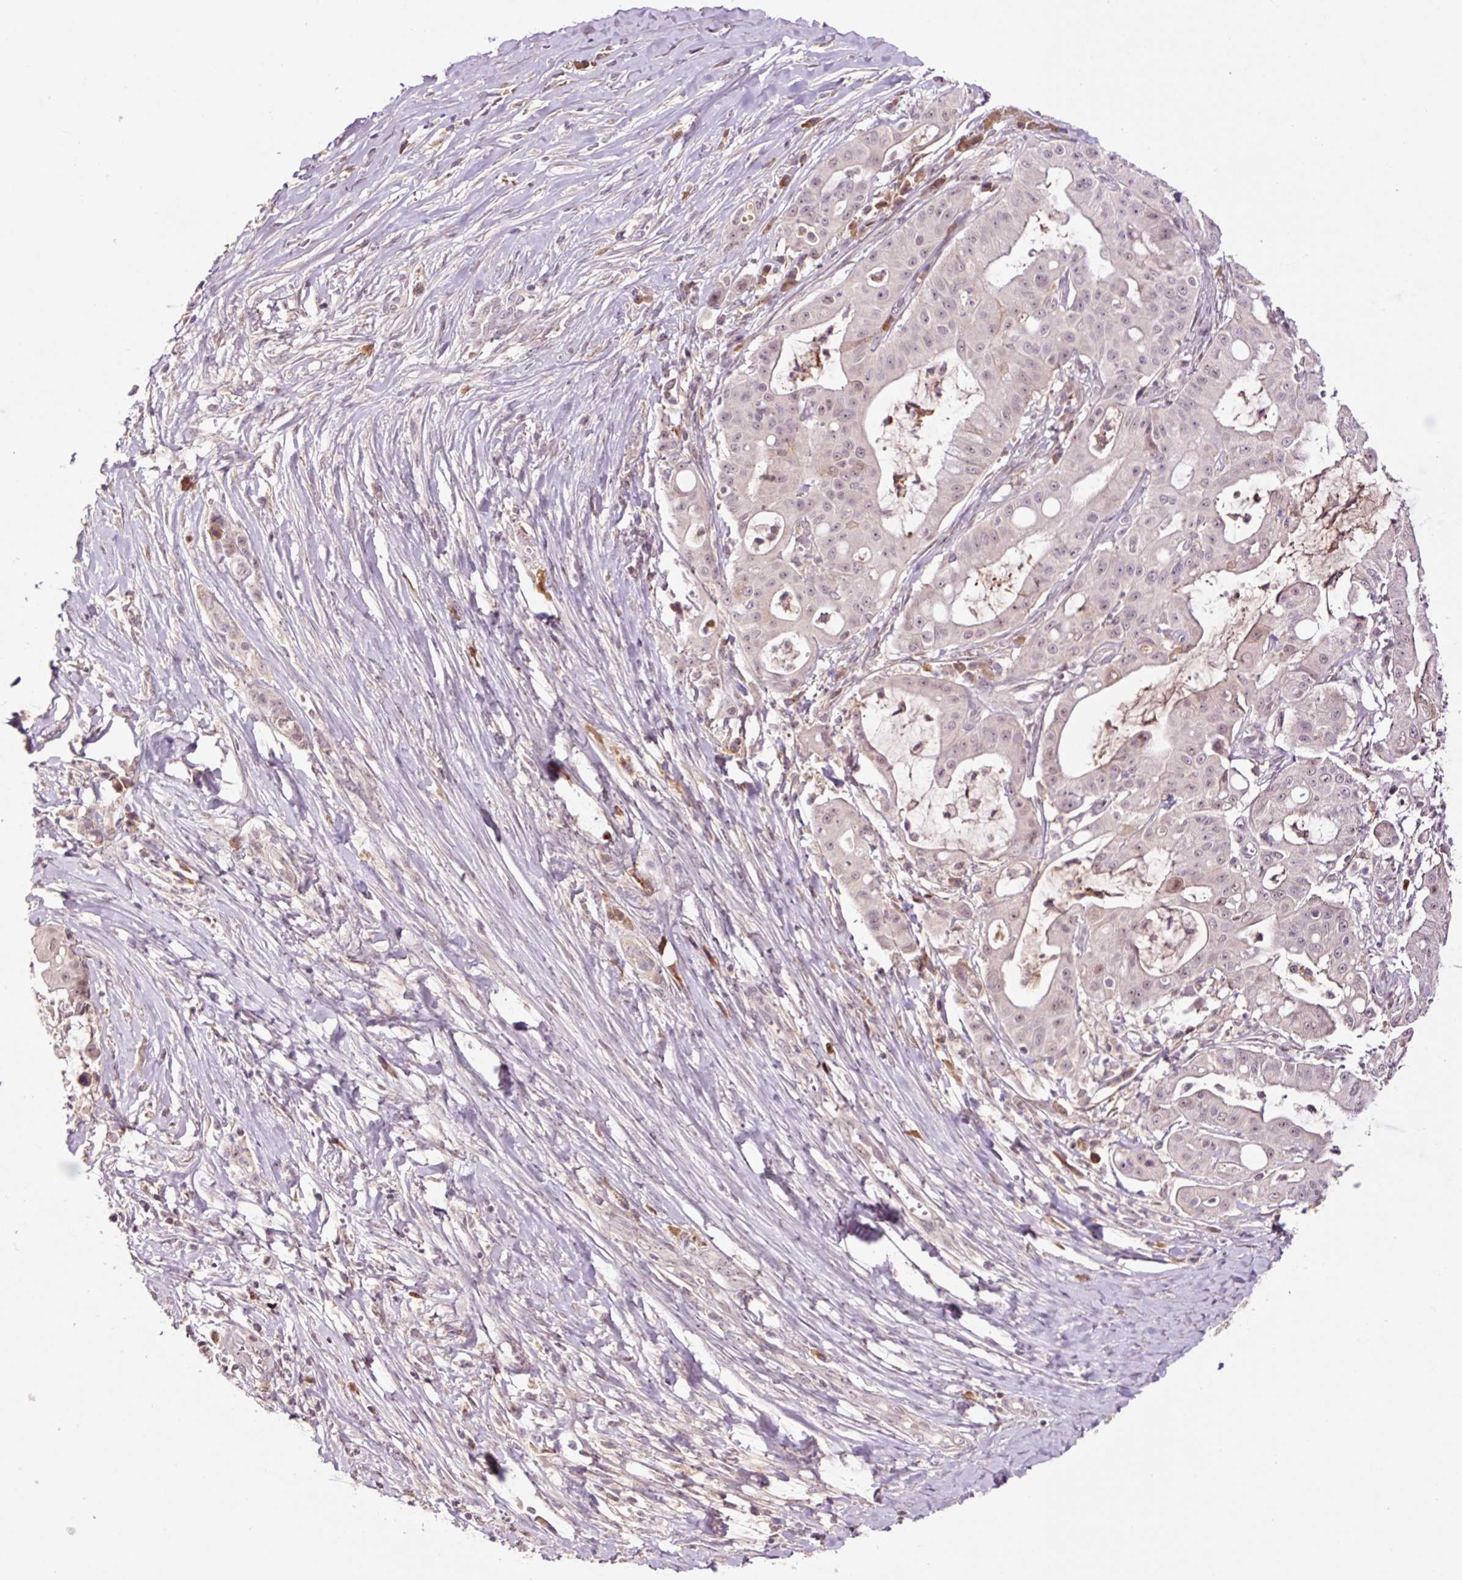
{"staining": {"intensity": "weak", "quantity": "<25%", "location": "nuclear"}, "tissue": "ovarian cancer", "cell_type": "Tumor cells", "image_type": "cancer", "snomed": [{"axis": "morphology", "description": "Cystadenocarcinoma, mucinous, NOS"}, {"axis": "topography", "description": "Ovary"}], "caption": "Ovarian cancer stained for a protein using IHC demonstrates no expression tumor cells.", "gene": "DPPA4", "patient": {"sex": "female", "age": 70}}